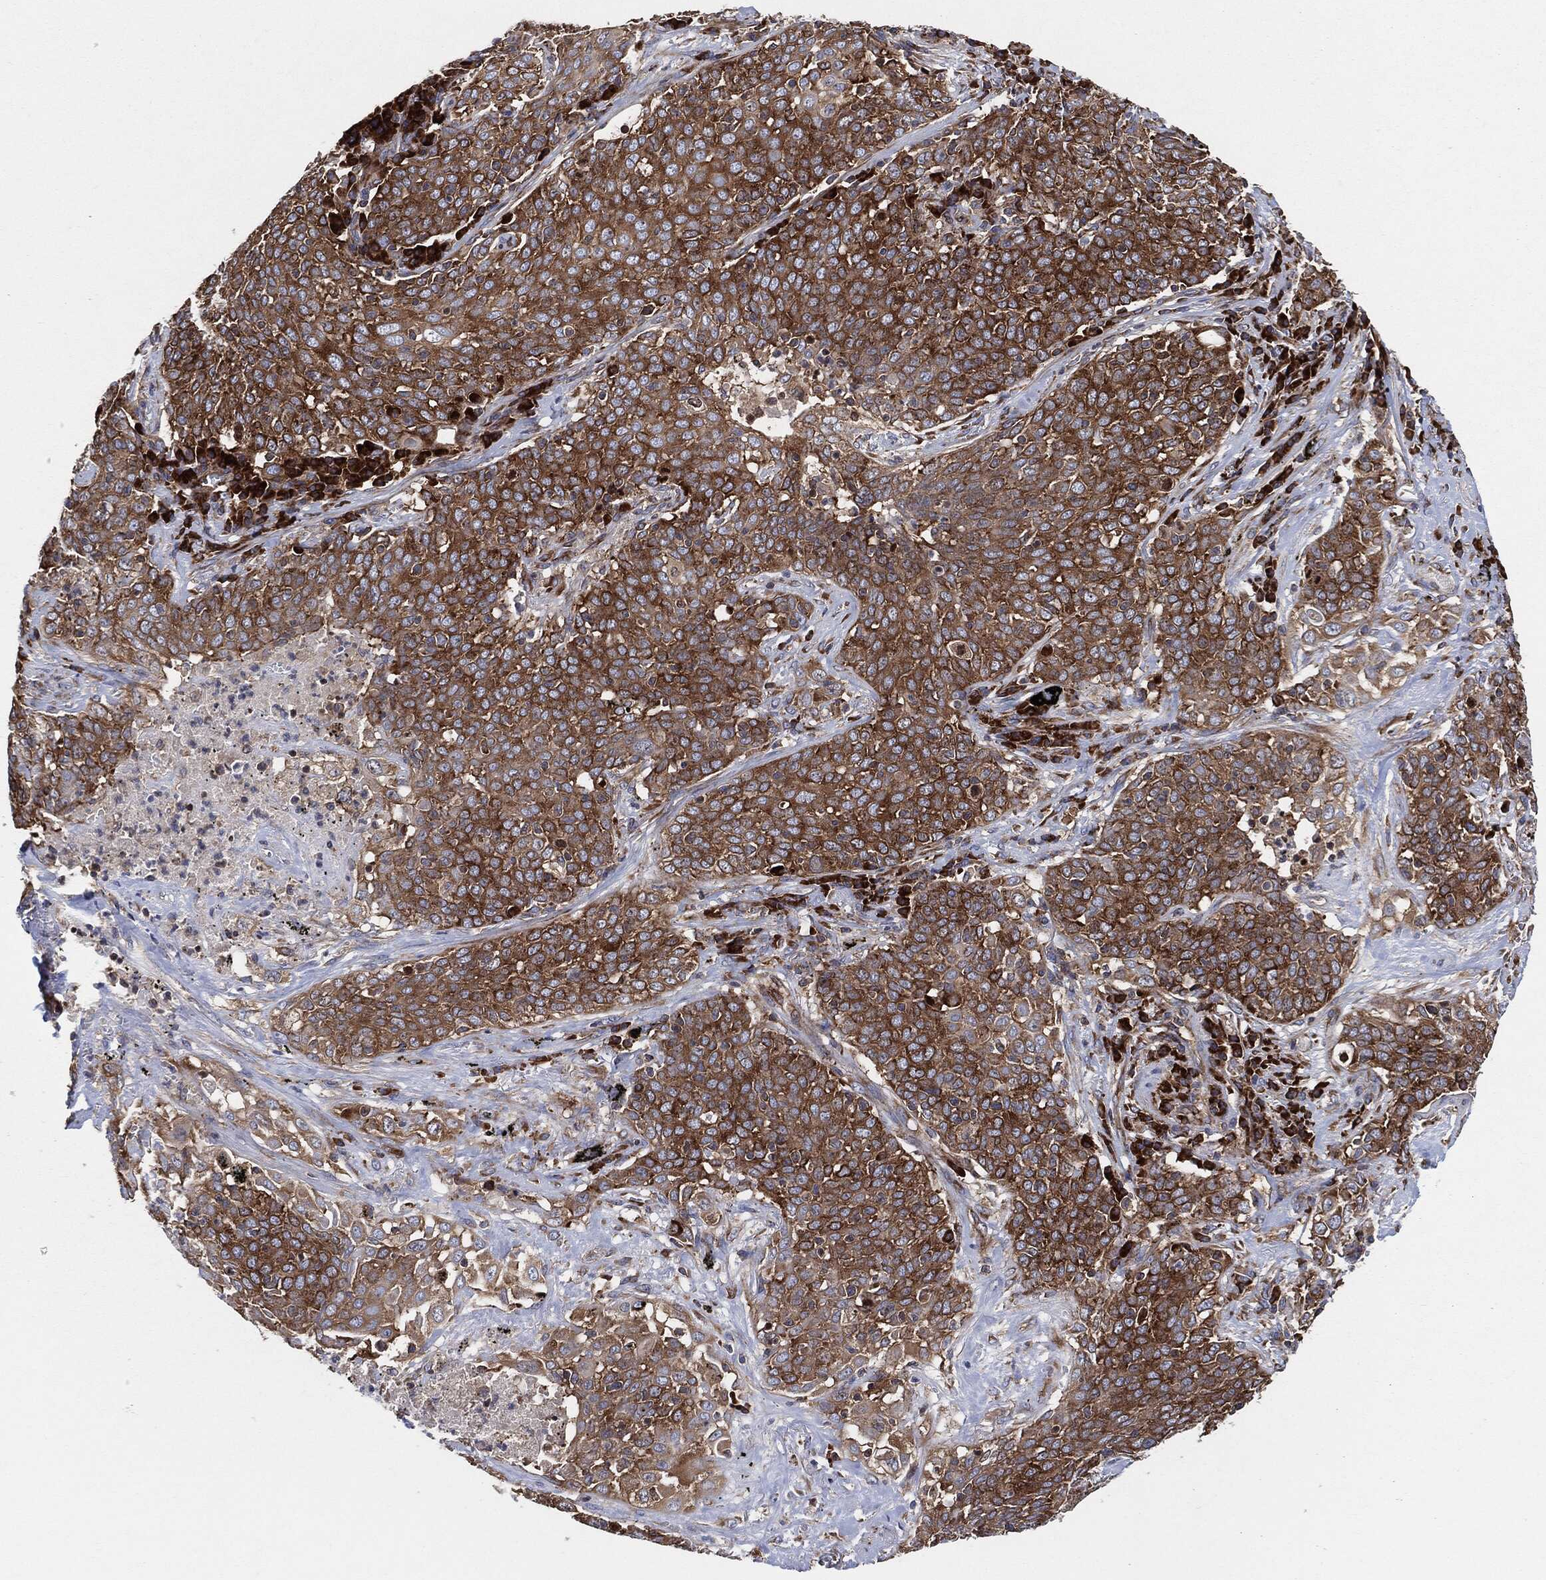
{"staining": {"intensity": "moderate", "quantity": ">75%", "location": "cytoplasmic/membranous"}, "tissue": "lung cancer", "cell_type": "Tumor cells", "image_type": "cancer", "snomed": [{"axis": "morphology", "description": "Squamous cell carcinoma, NOS"}, {"axis": "topography", "description": "Lung"}], "caption": "Protein analysis of lung squamous cell carcinoma tissue shows moderate cytoplasmic/membranous positivity in about >75% of tumor cells.", "gene": "EIF2S2", "patient": {"sex": "male", "age": 82}}